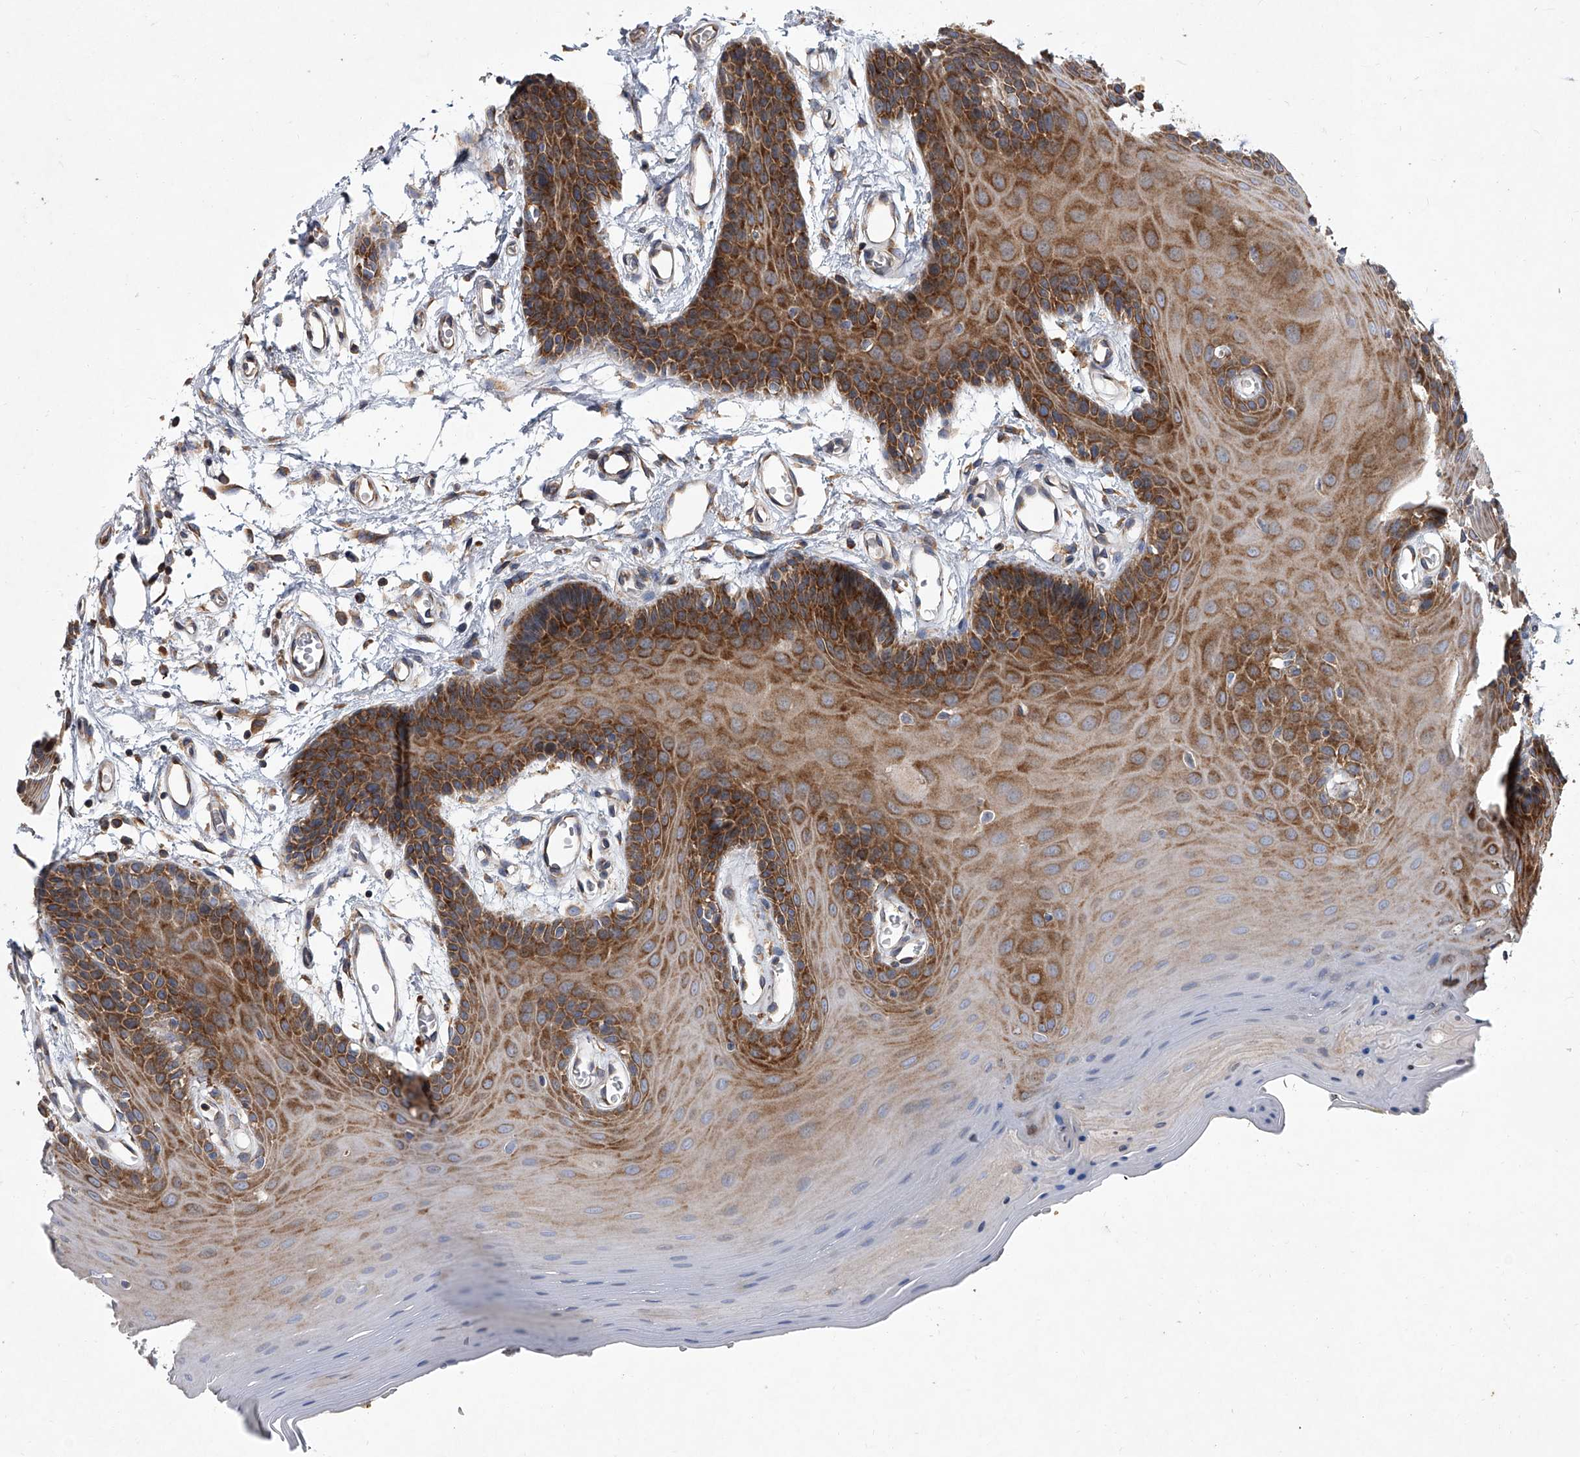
{"staining": {"intensity": "moderate", "quantity": ">75%", "location": "cytoplasmic/membranous"}, "tissue": "oral mucosa", "cell_type": "Squamous epithelial cells", "image_type": "normal", "snomed": [{"axis": "morphology", "description": "Normal tissue, NOS"}, {"axis": "morphology", "description": "Squamous cell carcinoma, NOS"}, {"axis": "topography", "description": "Skeletal muscle"}, {"axis": "topography", "description": "Oral tissue"}, {"axis": "topography", "description": "Salivary gland"}, {"axis": "topography", "description": "Head-Neck"}], "caption": "An immunohistochemistry (IHC) micrograph of unremarkable tissue is shown. Protein staining in brown highlights moderate cytoplasmic/membranous positivity in oral mucosa within squamous epithelial cells. Using DAB (brown) and hematoxylin (blue) stains, captured at high magnification using brightfield microscopy.", "gene": "EIF2S2", "patient": {"sex": "male", "age": 54}}